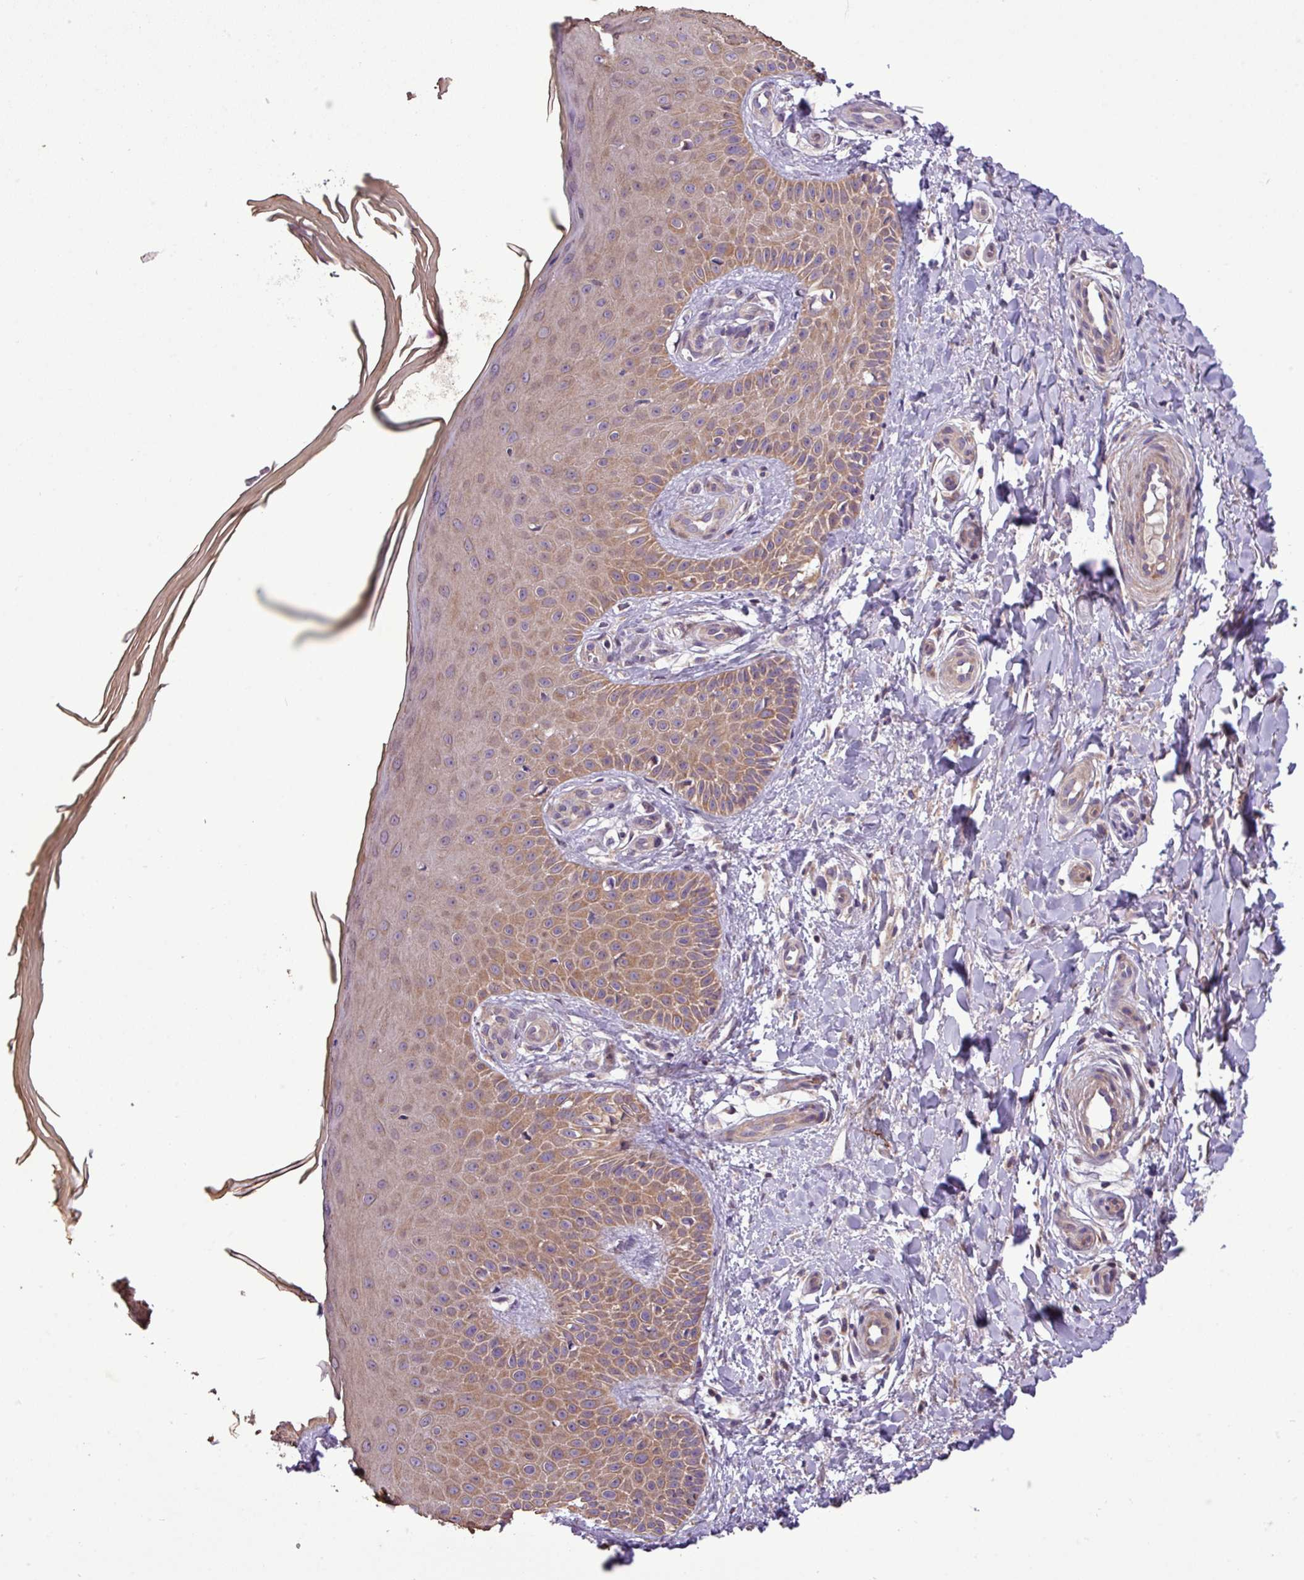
{"staining": {"intensity": "weak", "quantity": ">75%", "location": "cytoplasmic/membranous"}, "tissue": "skin", "cell_type": "Fibroblasts", "image_type": "normal", "snomed": [{"axis": "morphology", "description": "Normal tissue, NOS"}, {"axis": "topography", "description": "Skin"}], "caption": "Normal skin shows weak cytoplasmic/membranous expression in about >75% of fibroblasts.", "gene": "TIMM10B", "patient": {"sex": "male", "age": 81}}